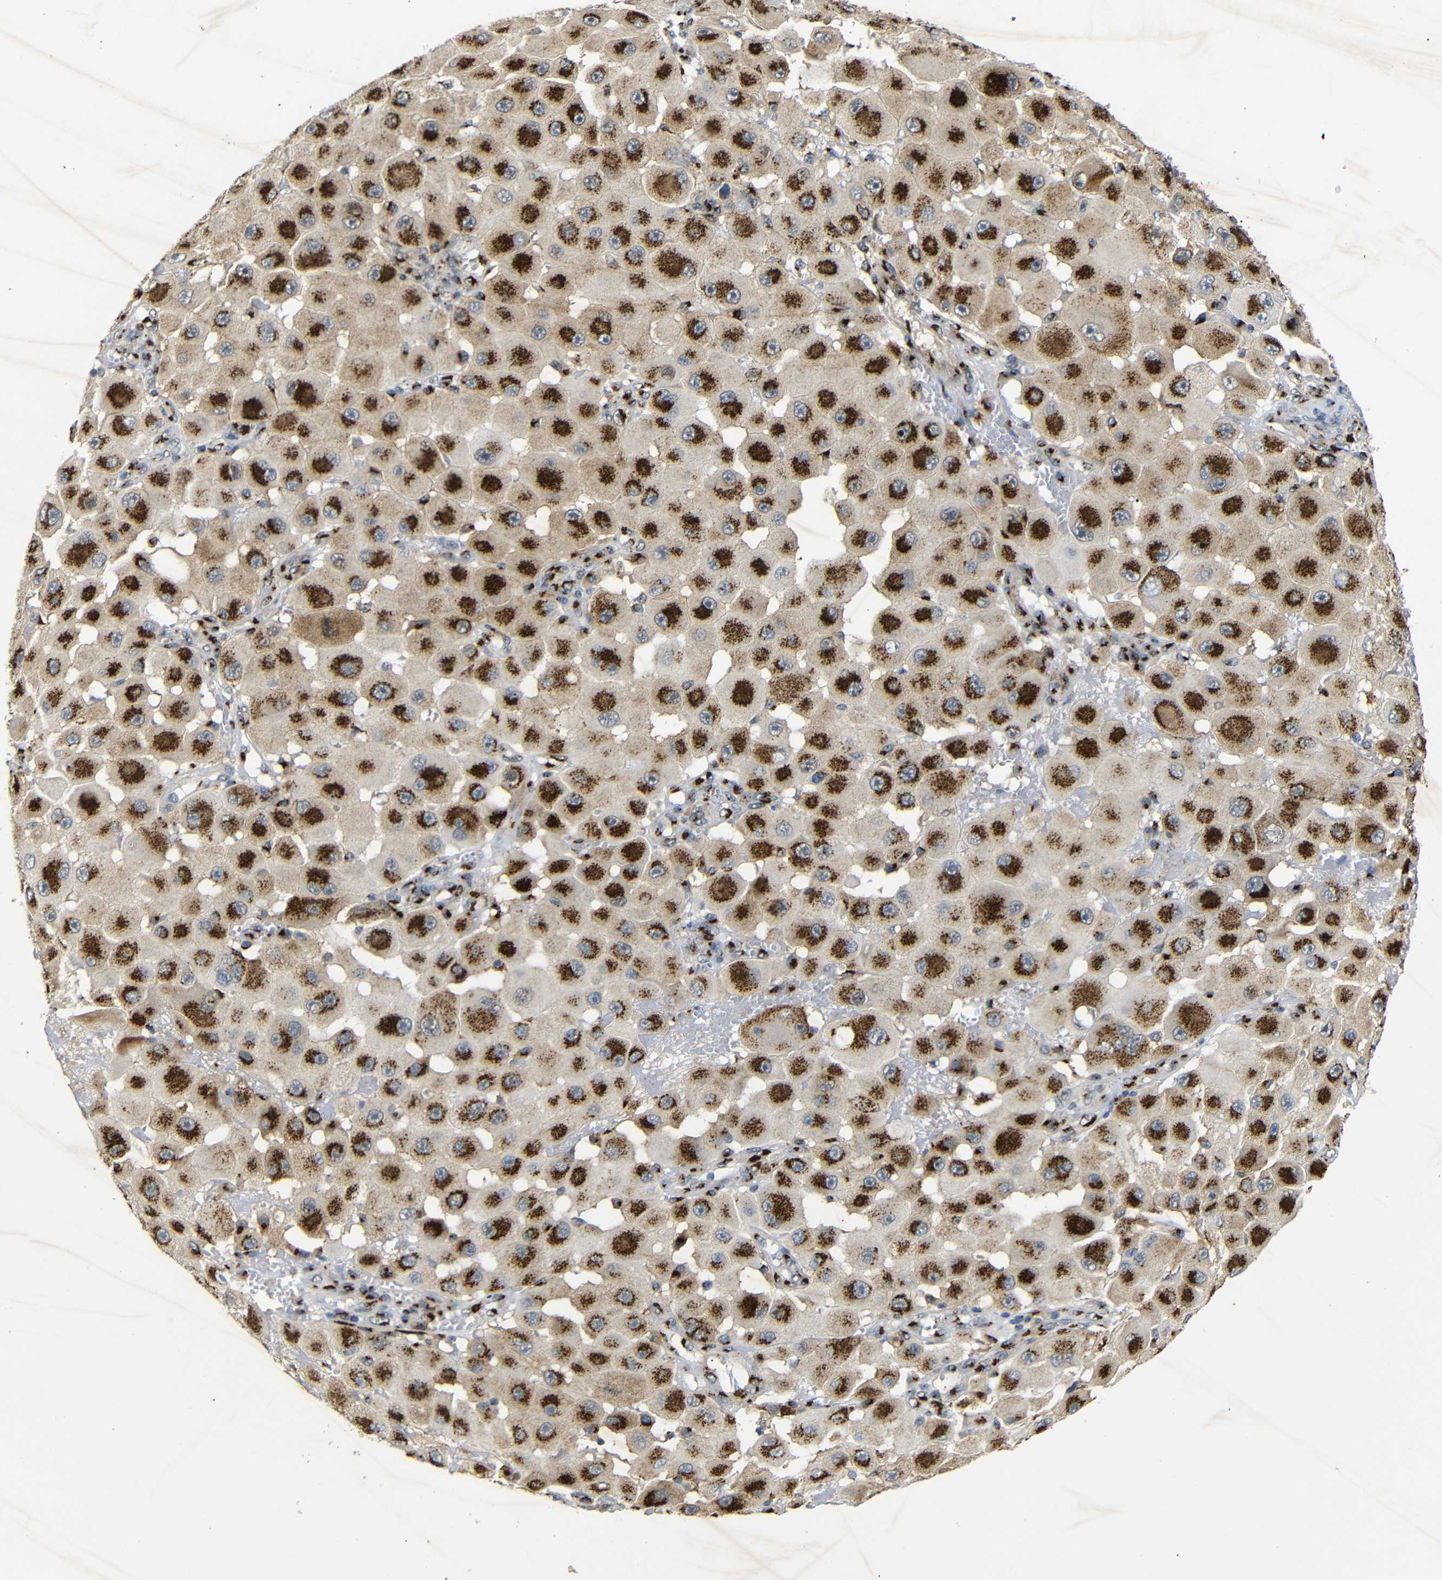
{"staining": {"intensity": "strong", "quantity": ">75%", "location": "cytoplasmic/membranous"}, "tissue": "melanoma", "cell_type": "Tumor cells", "image_type": "cancer", "snomed": [{"axis": "morphology", "description": "Malignant melanoma, NOS"}, {"axis": "topography", "description": "Skin"}], "caption": "Immunohistochemistry (DAB) staining of human malignant melanoma reveals strong cytoplasmic/membranous protein staining in approximately >75% of tumor cells. The protein of interest is stained brown, and the nuclei are stained in blue (DAB IHC with brightfield microscopy, high magnification).", "gene": "TGOLN2", "patient": {"sex": "female", "age": 81}}